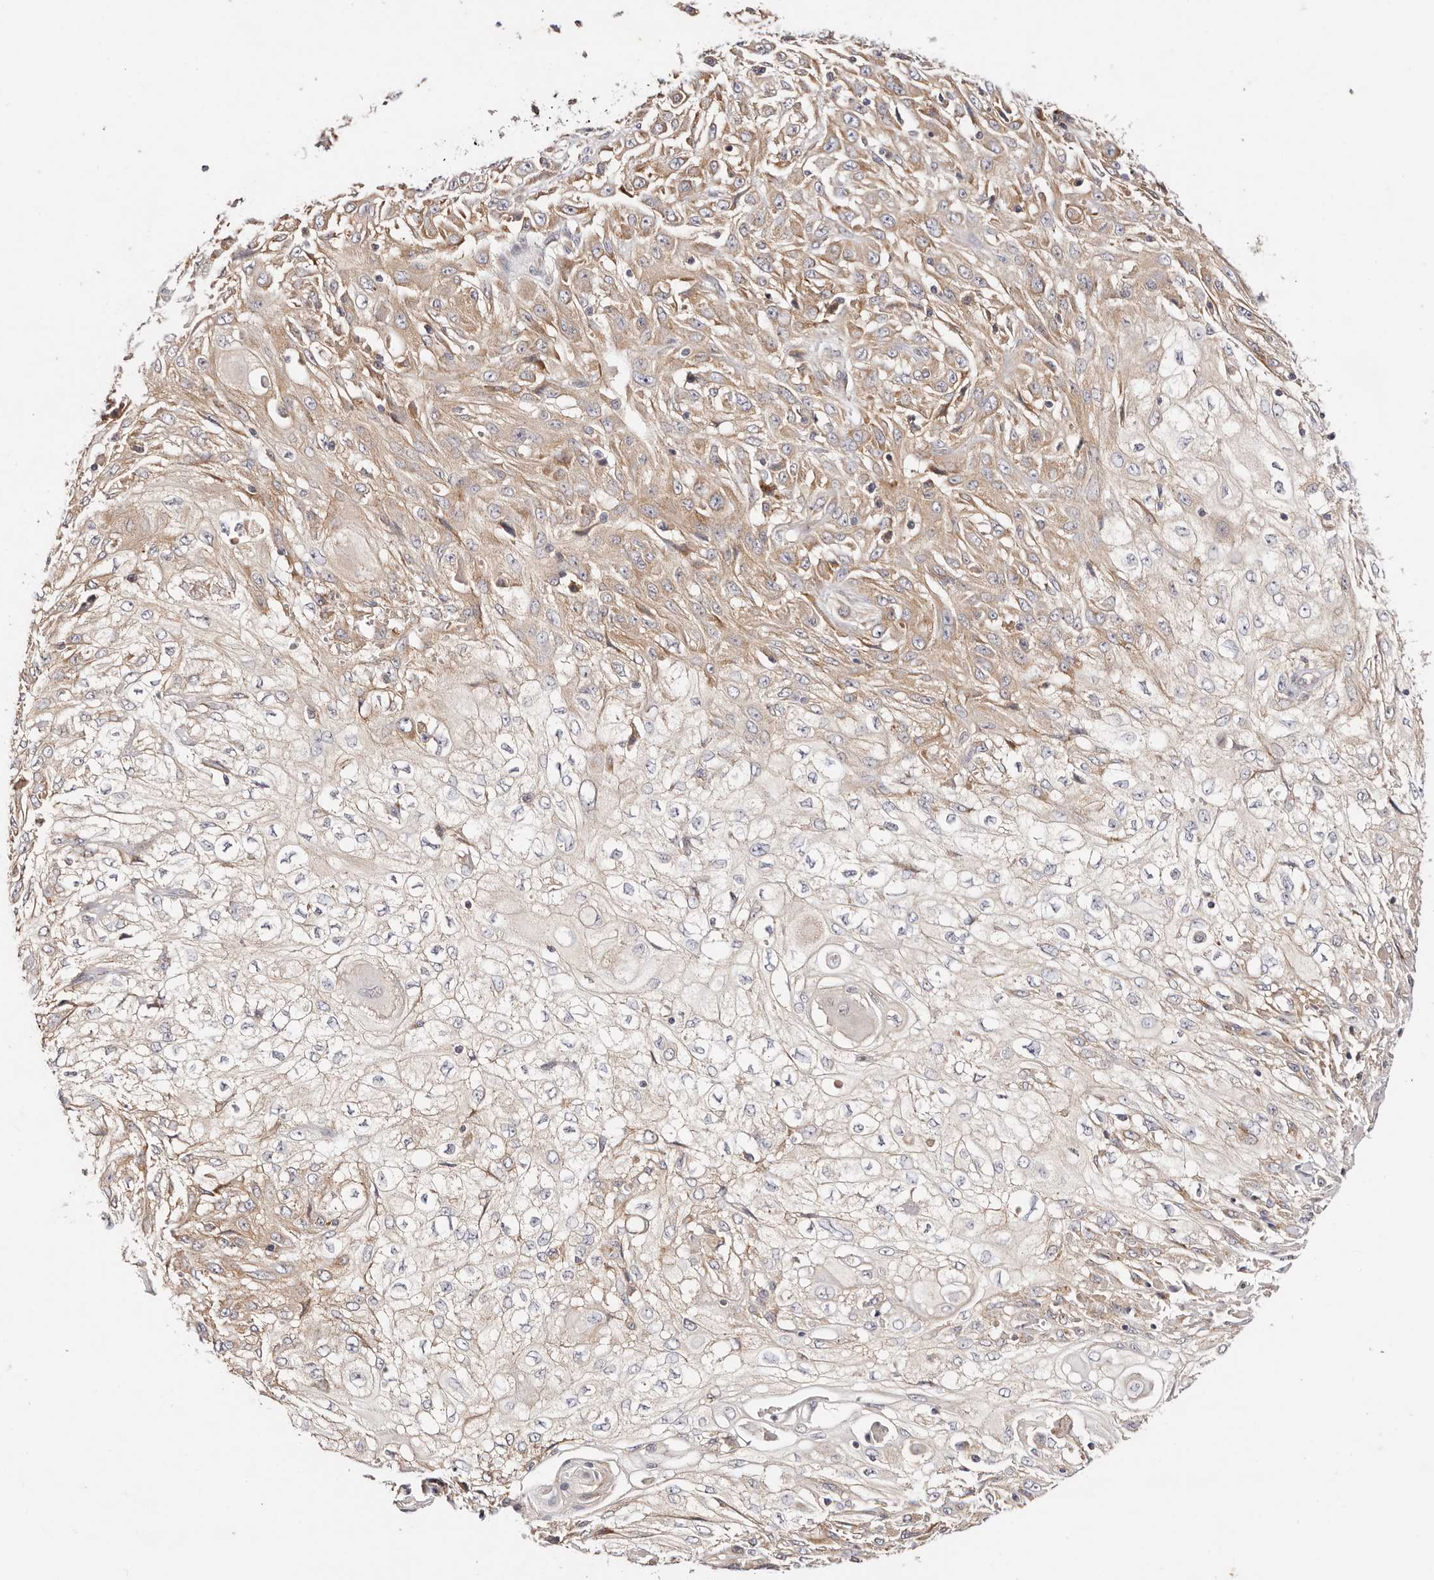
{"staining": {"intensity": "moderate", "quantity": "25%-75%", "location": "cytoplasmic/membranous"}, "tissue": "skin cancer", "cell_type": "Tumor cells", "image_type": "cancer", "snomed": [{"axis": "morphology", "description": "Squamous cell carcinoma, NOS"}, {"axis": "morphology", "description": "Squamous cell carcinoma, metastatic, NOS"}, {"axis": "topography", "description": "Skin"}, {"axis": "topography", "description": "Lymph node"}], "caption": "This is a histology image of immunohistochemistry staining of squamous cell carcinoma (skin), which shows moderate positivity in the cytoplasmic/membranous of tumor cells.", "gene": "GNA13", "patient": {"sex": "male", "age": 75}}